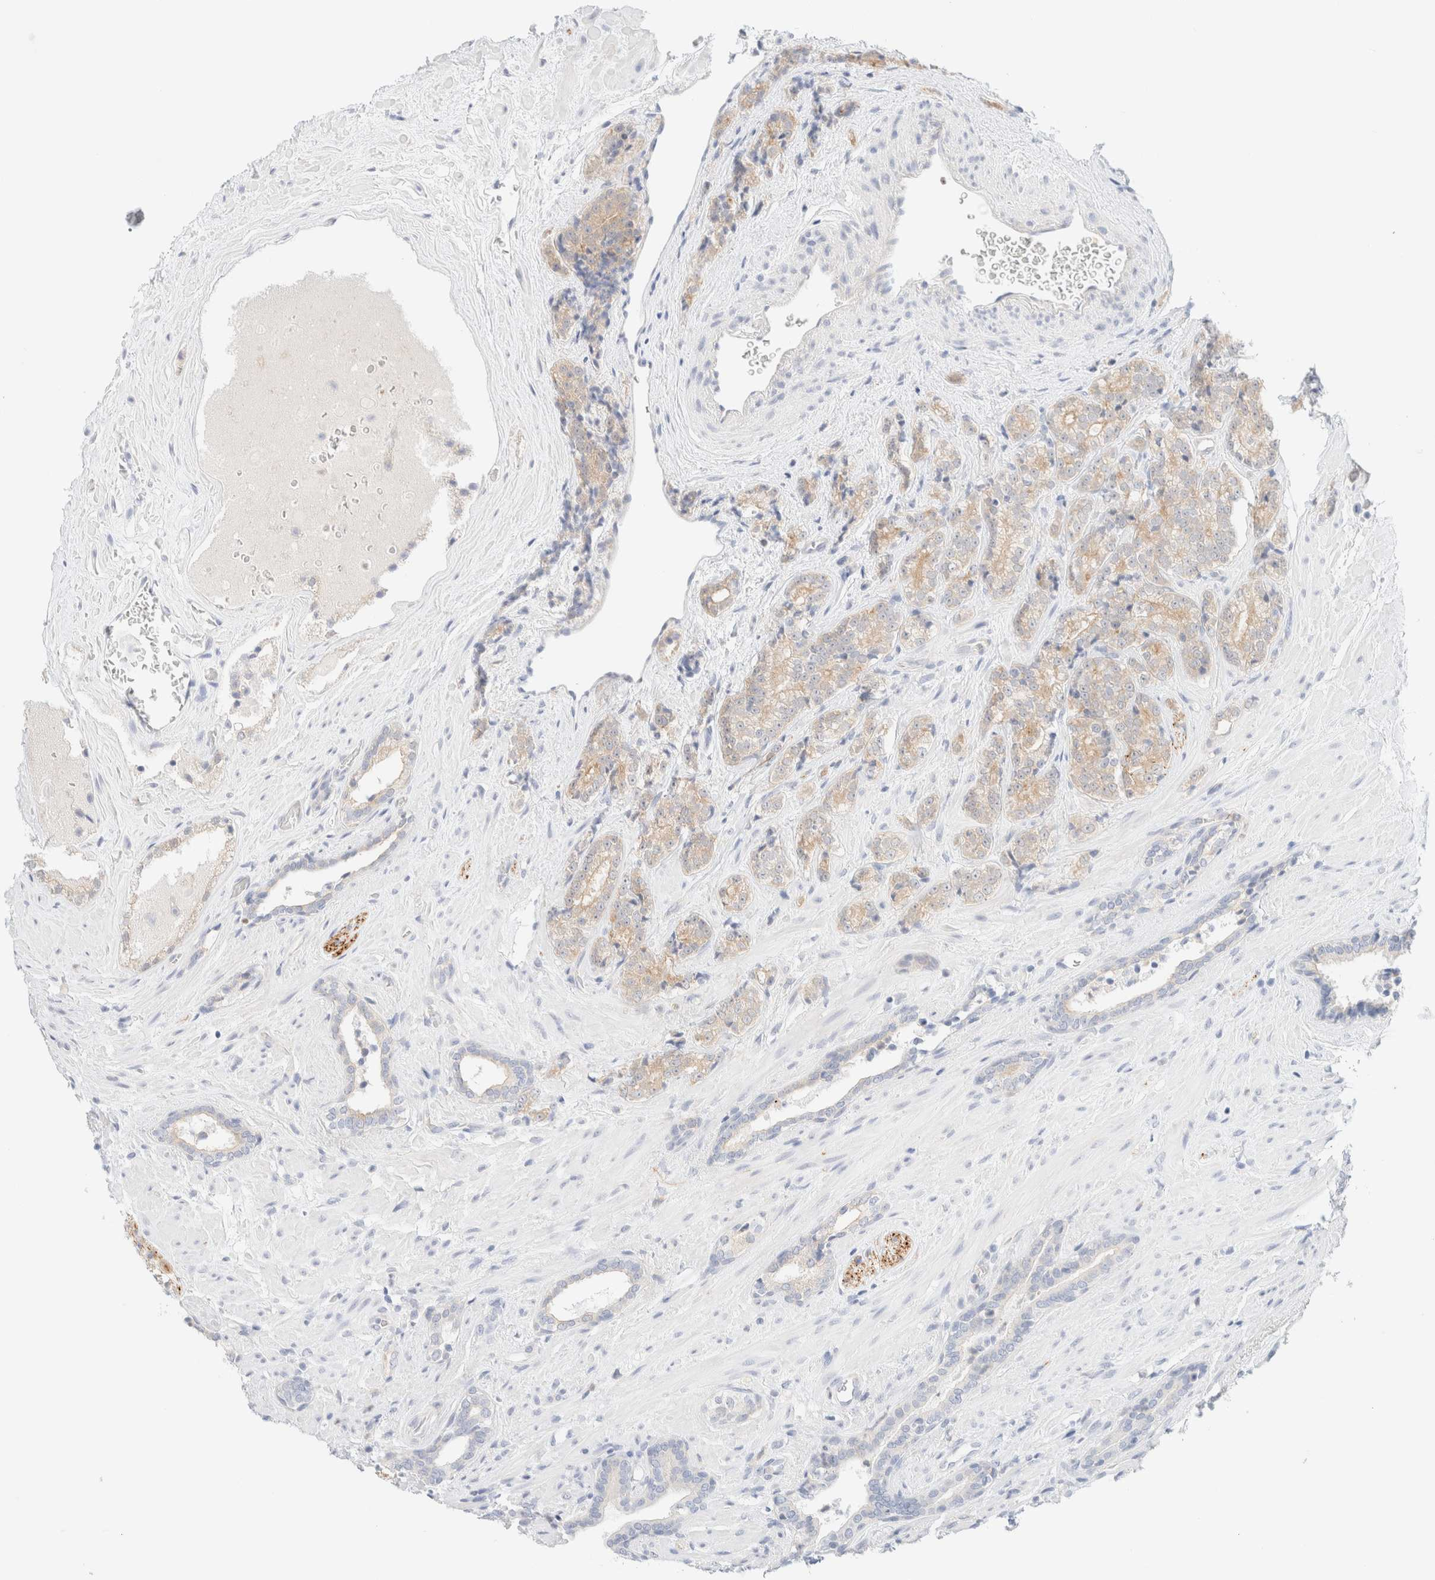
{"staining": {"intensity": "weak", "quantity": "<25%", "location": "cytoplasmic/membranous"}, "tissue": "prostate cancer", "cell_type": "Tumor cells", "image_type": "cancer", "snomed": [{"axis": "morphology", "description": "Adenocarcinoma, High grade"}, {"axis": "topography", "description": "Prostate"}], "caption": "A photomicrograph of human prostate high-grade adenocarcinoma is negative for staining in tumor cells.", "gene": "UNC13B", "patient": {"sex": "male", "age": 71}}